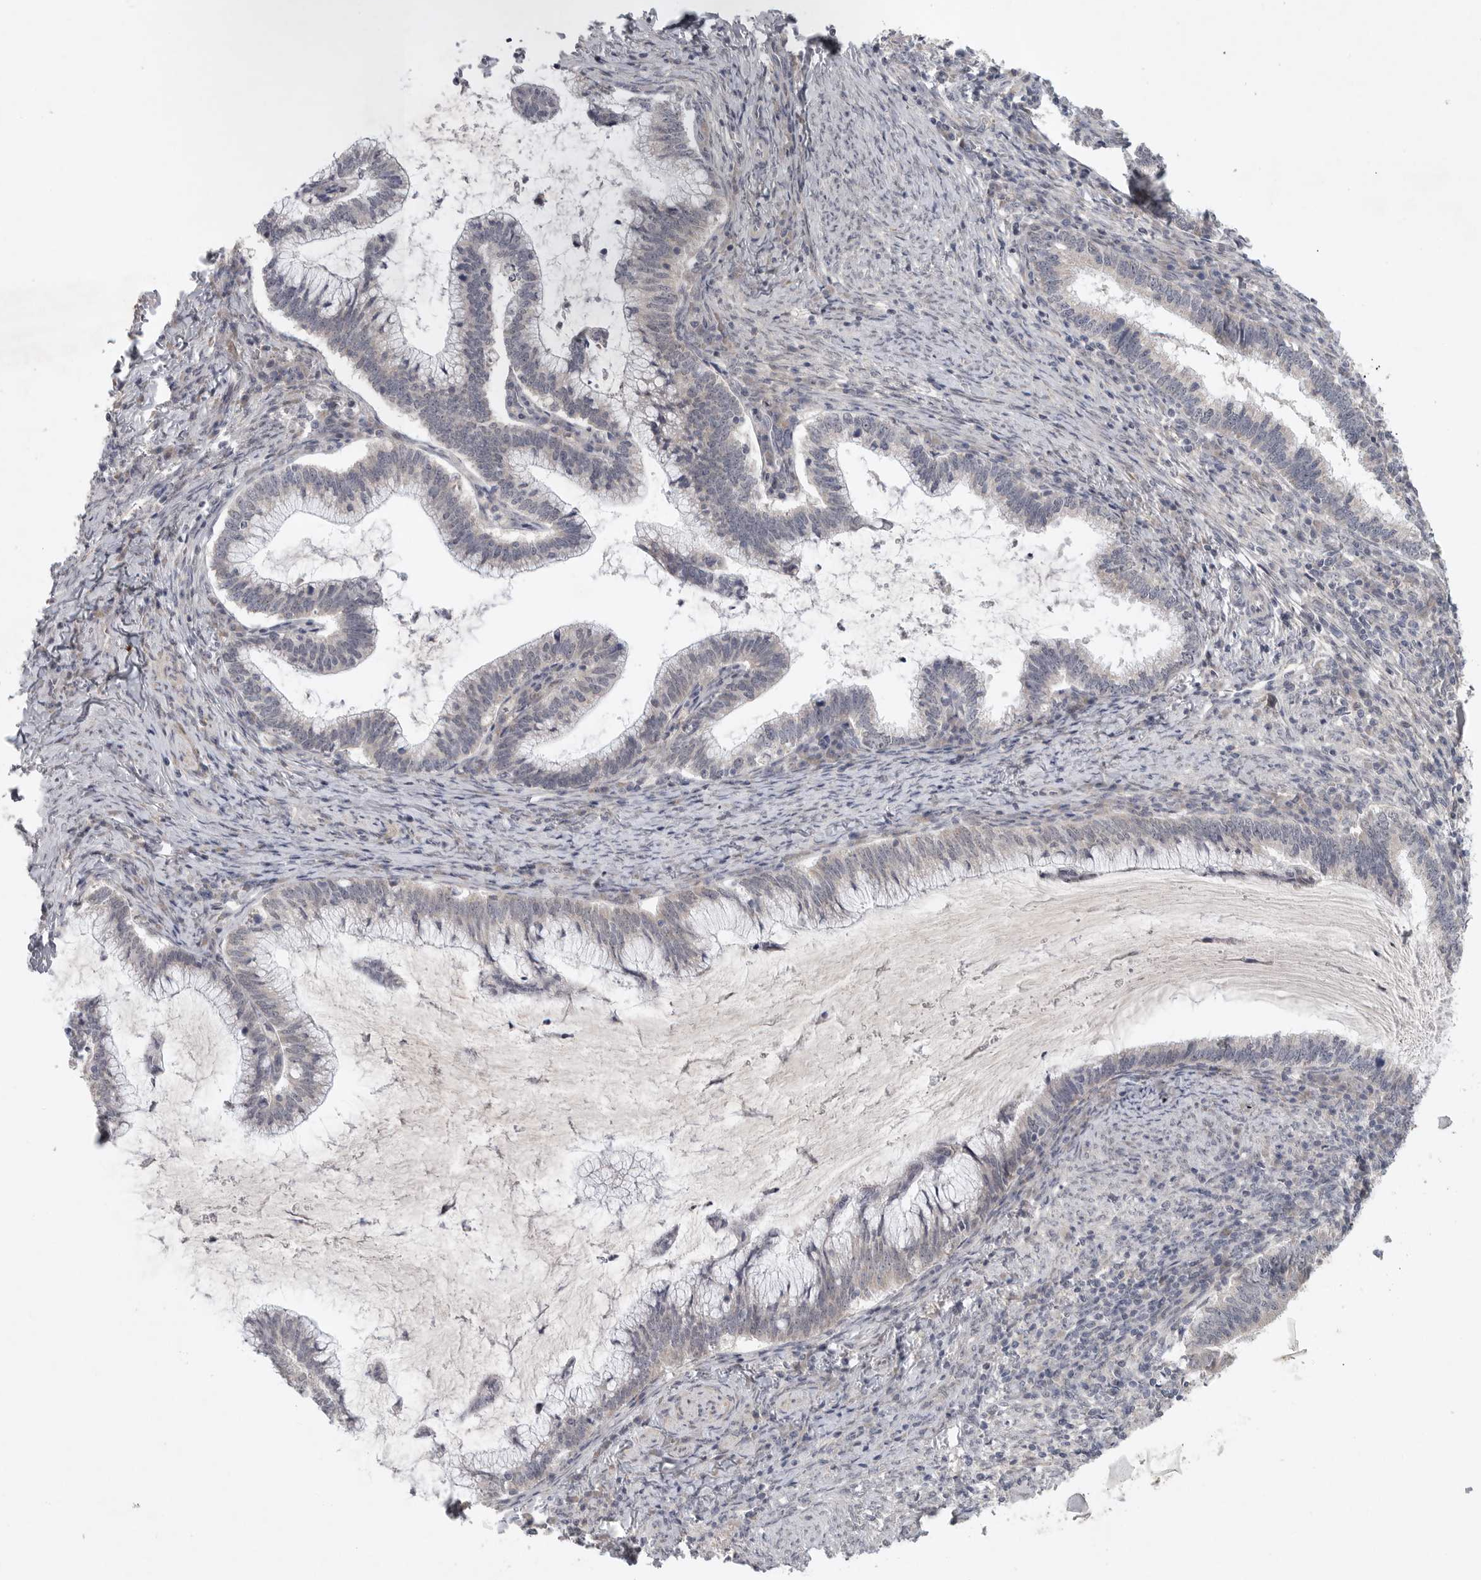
{"staining": {"intensity": "negative", "quantity": "none", "location": "none"}, "tissue": "cervical cancer", "cell_type": "Tumor cells", "image_type": "cancer", "snomed": [{"axis": "morphology", "description": "Adenocarcinoma, NOS"}, {"axis": "topography", "description": "Cervix"}], "caption": "This is a micrograph of immunohistochemistry staining of adenocarcinoma (cervical), which shows no expression in tumor cells.", "gene": "FBXO43", "patient": {"sex": "female", "age": 36}}